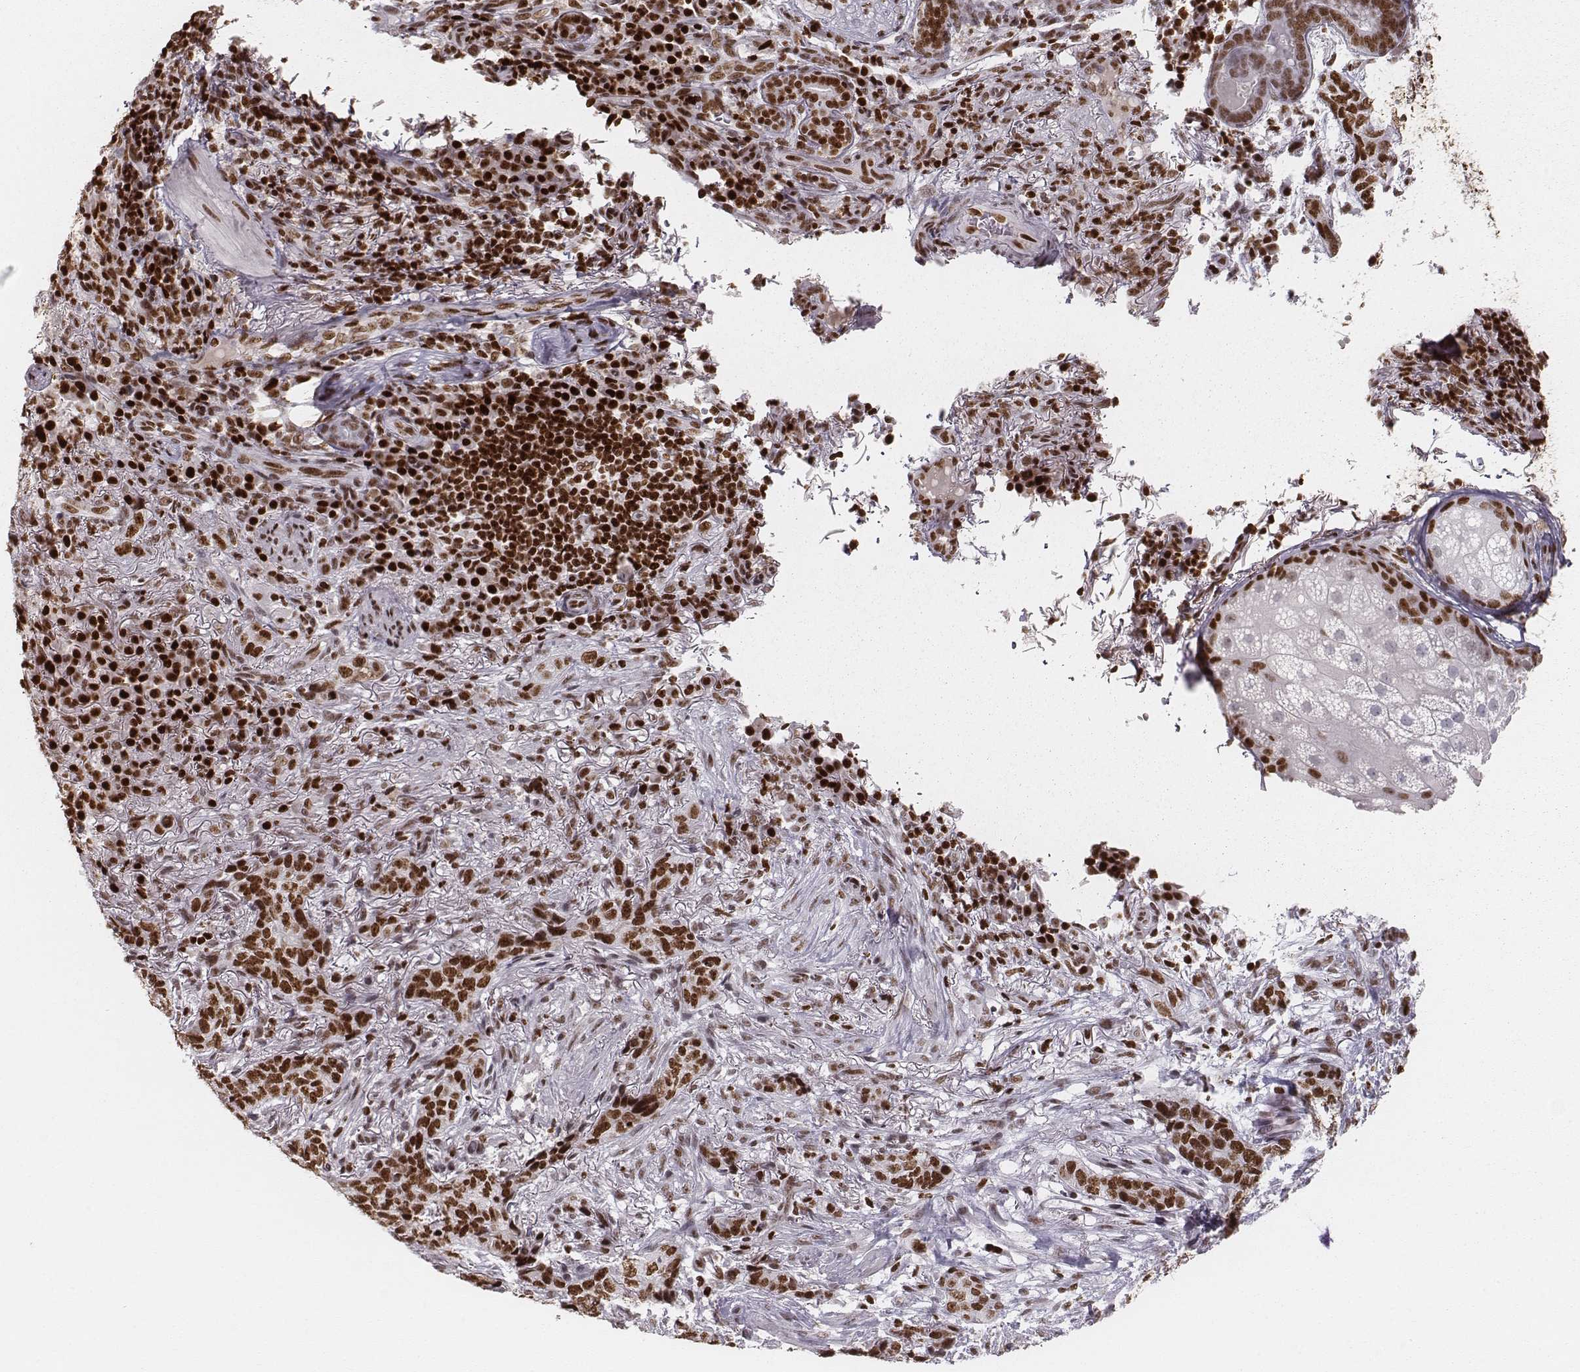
{"staining": {"intensity": "strong", "quantity": ">75%", "location": "nuclear"}, "tissue": "skin cancer", "cell_type": "Tumor cells", "image_type": "cancer", "snomed": [{"axis": "morphology", "description": "Basal cell carcinoma"}, {"axis": "topography", "description": "Skin"}], "caption": "Protein analysis of skin basal cell carcinoma tissue shows strong nuclear staining in about >75% of tumor cells. The staining was performed using DAB to visualize the protein expression in brown, while the nuclei were stained in blue with hematoxylin (Magnification: 20x).", "gene": "PARP1", "patient": {"sex": "female", "age": 69}}